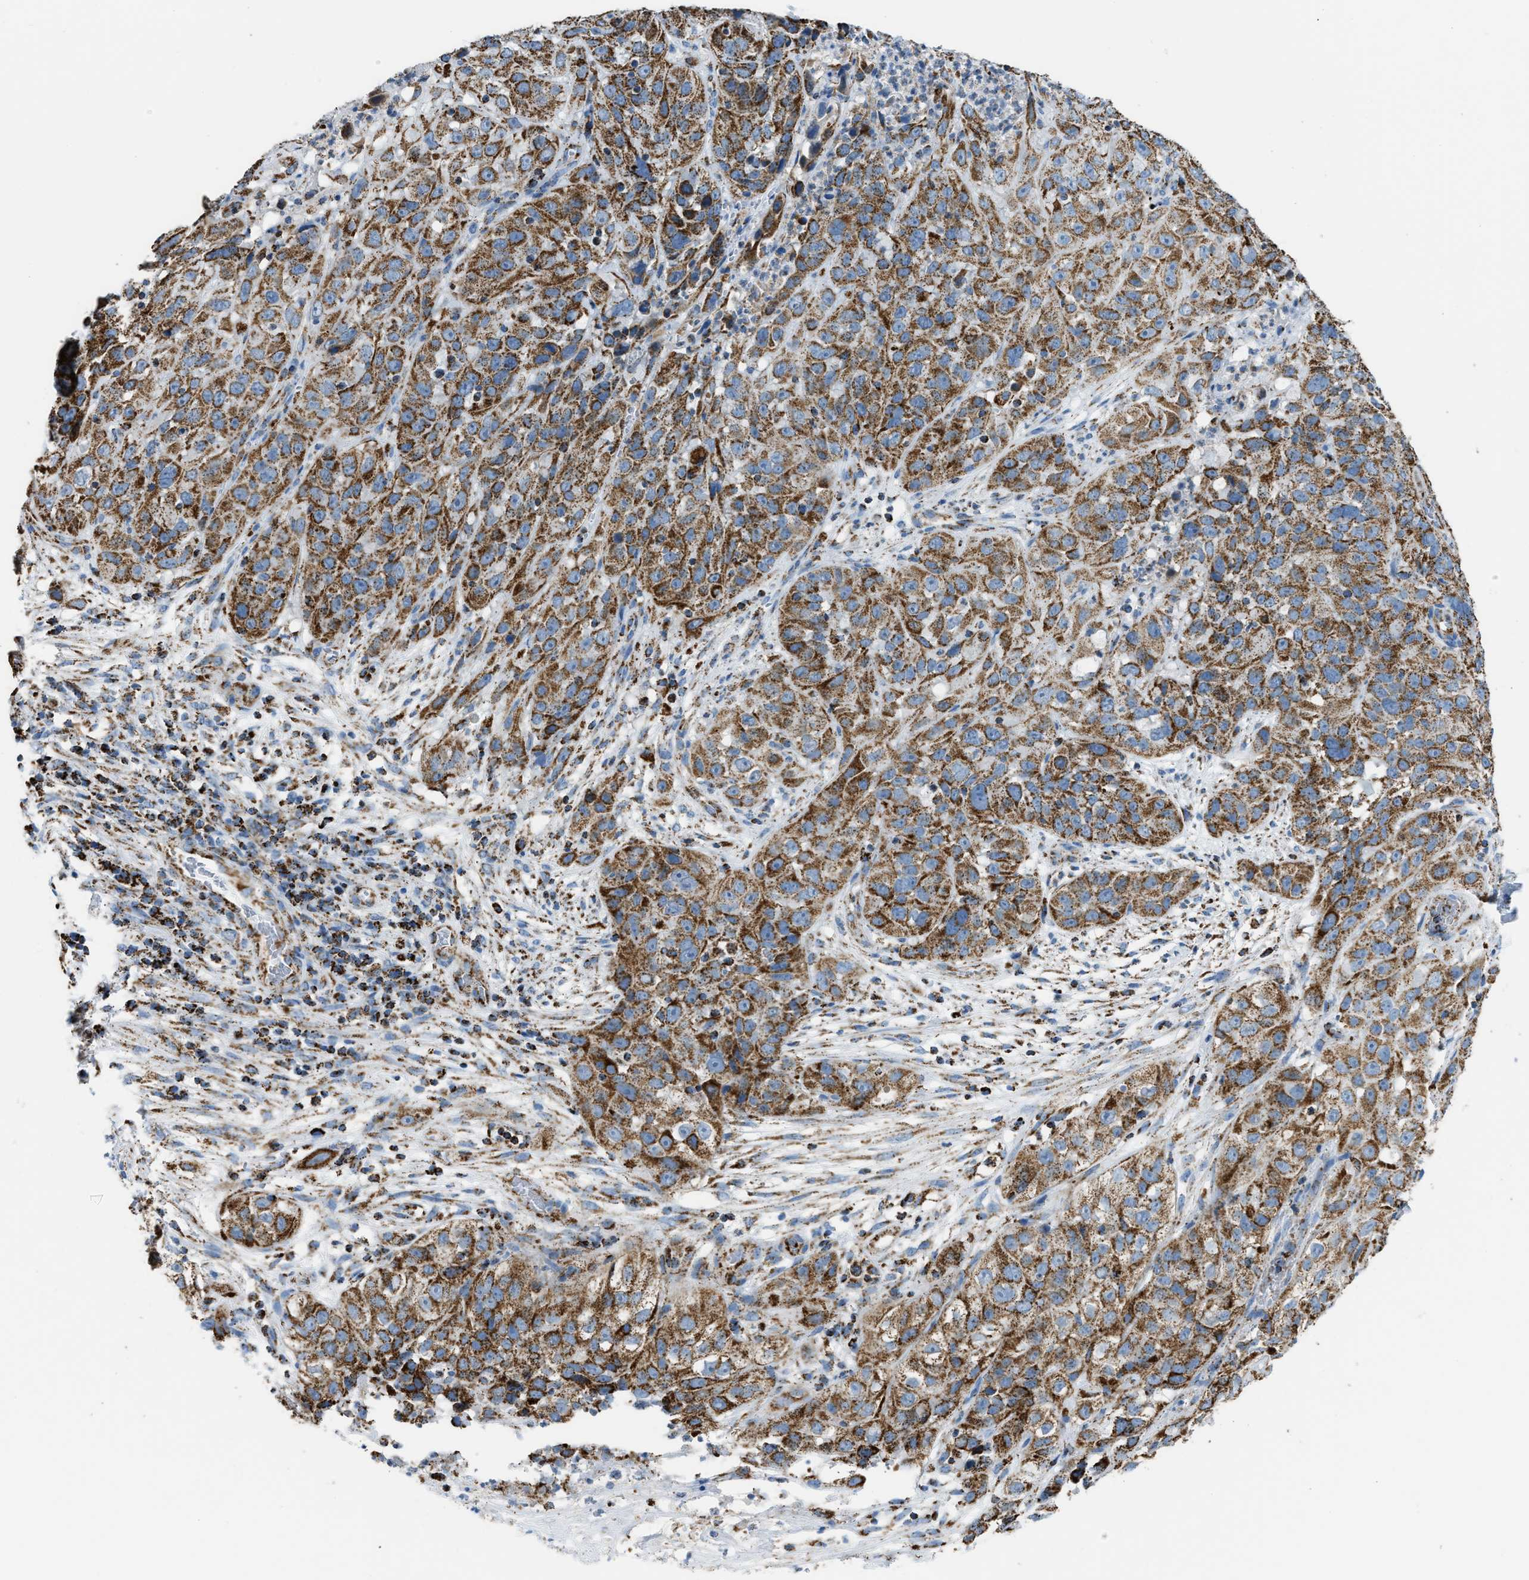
{"staining": {"intensity": "moderate", "quantity": ">75%", "location": "cytoplasmic/membranous"}, "tissue": "cervical cancer", "cell_type": "Tumor cells", "image_type": "cancer", "snomed": [{"axis": "morphology", "description": "Squamous cell carcinoma, NOS"}, {"axis": "topography", "description": "Cervix"}], "caption": "Immunohistochemical staining of cervical cancer reveals medium levels of moderate cytoplasmic/membranous staining in approximately >75% of tumor cells. (DAB (3,3'-diaminobenzidine) IHC with brightfield microscopy, high magnification).", "gene": "ETFB", "patient": {"sex": "female", "age": 32}}